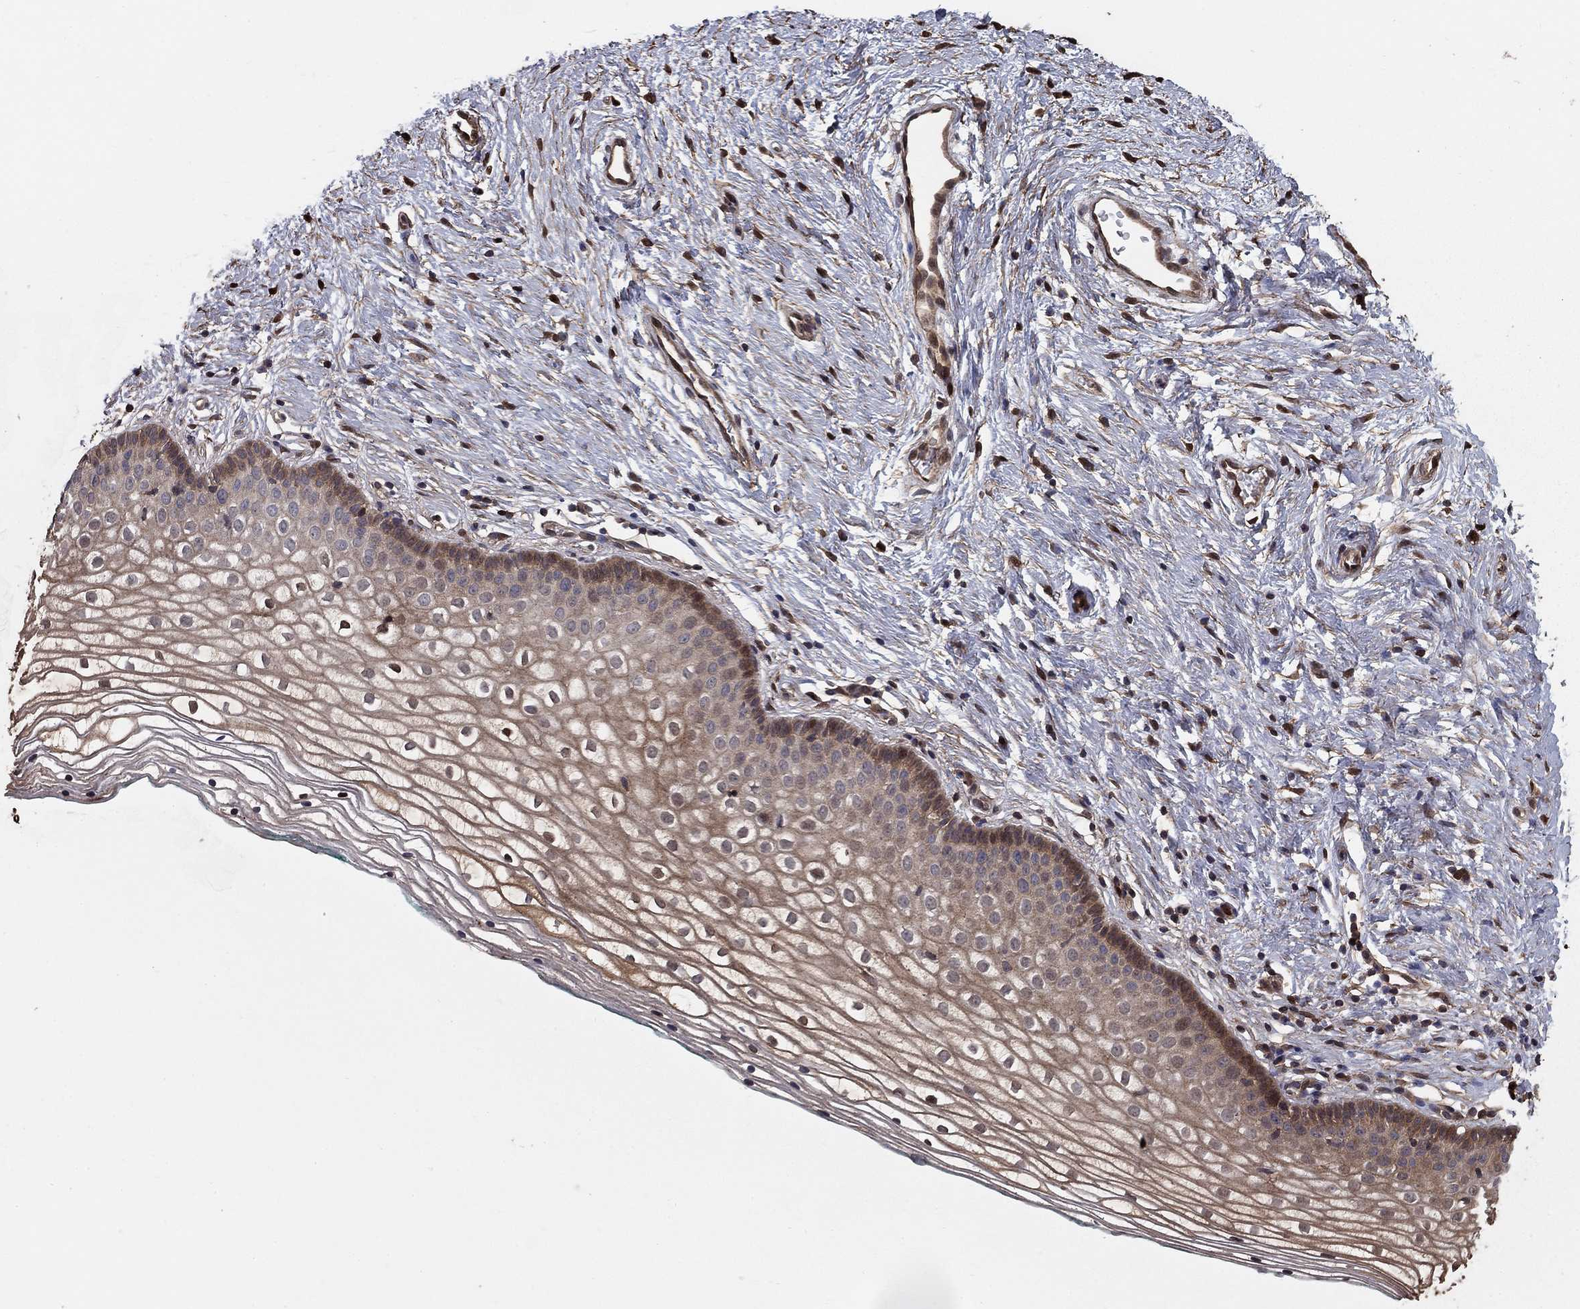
{"staining": {"intensity": "weak", "quantity": "25%-75%", "location": "cytoplasmic/membranous"}, "tissue": "vagina", "cell_type": "Squamous epithelial cells", "image_type": "normal", "snomed": [{"axis": "morphology", "description": "Normal tissue, NOS"}, {"axis": "topography", "description": "Vagina"}], "caption": "The immunohistochemical stain shows weak cytoplasmic/membranous staining in squamous epithelial cells of unremarkable vagina.", "gene": "GYG1", "patient": {"sex": "female", "age": 36}}